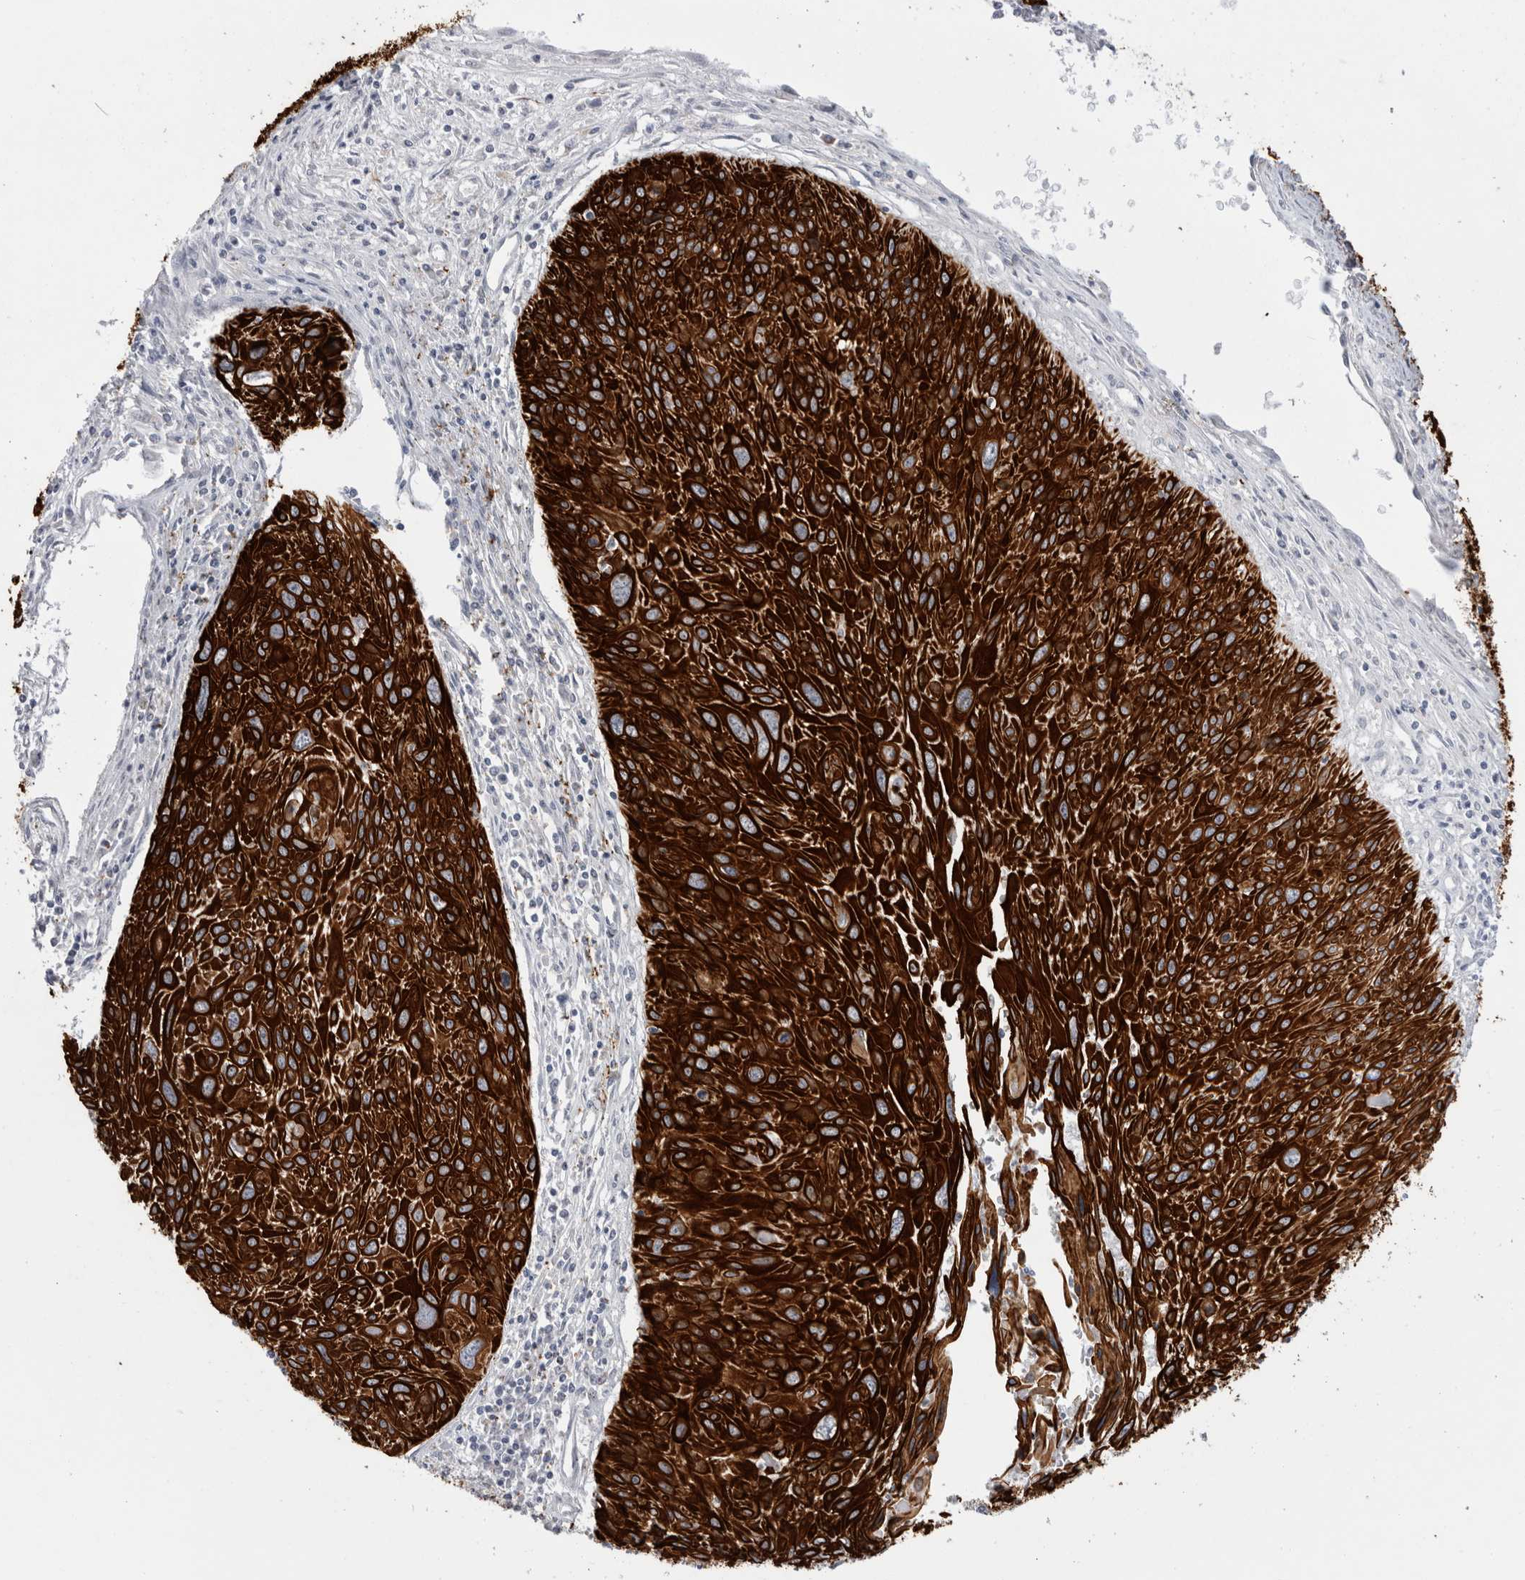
{"staining": {"intensity": "strong", "quantity": ">75%", "location": "cytoplasmic/membranous"}, "tissue": "cervical cancer", "cell_type": "Tumor cells", "image_type": "cancer", "snomed": [{"axis": "morphology", "description": "Squamous cell carcinoma, NOS"}, {"axis": "topography", "description": "Cervix"}], "caption": "Immunohistochemical staining of cervical squamous cell carcinoma displays strong cytoplasmic/membranous protein positivity in approximately >75% of tumor cells.", "gene": "GAA", "patient": {"sex": "female", "age": 51}}